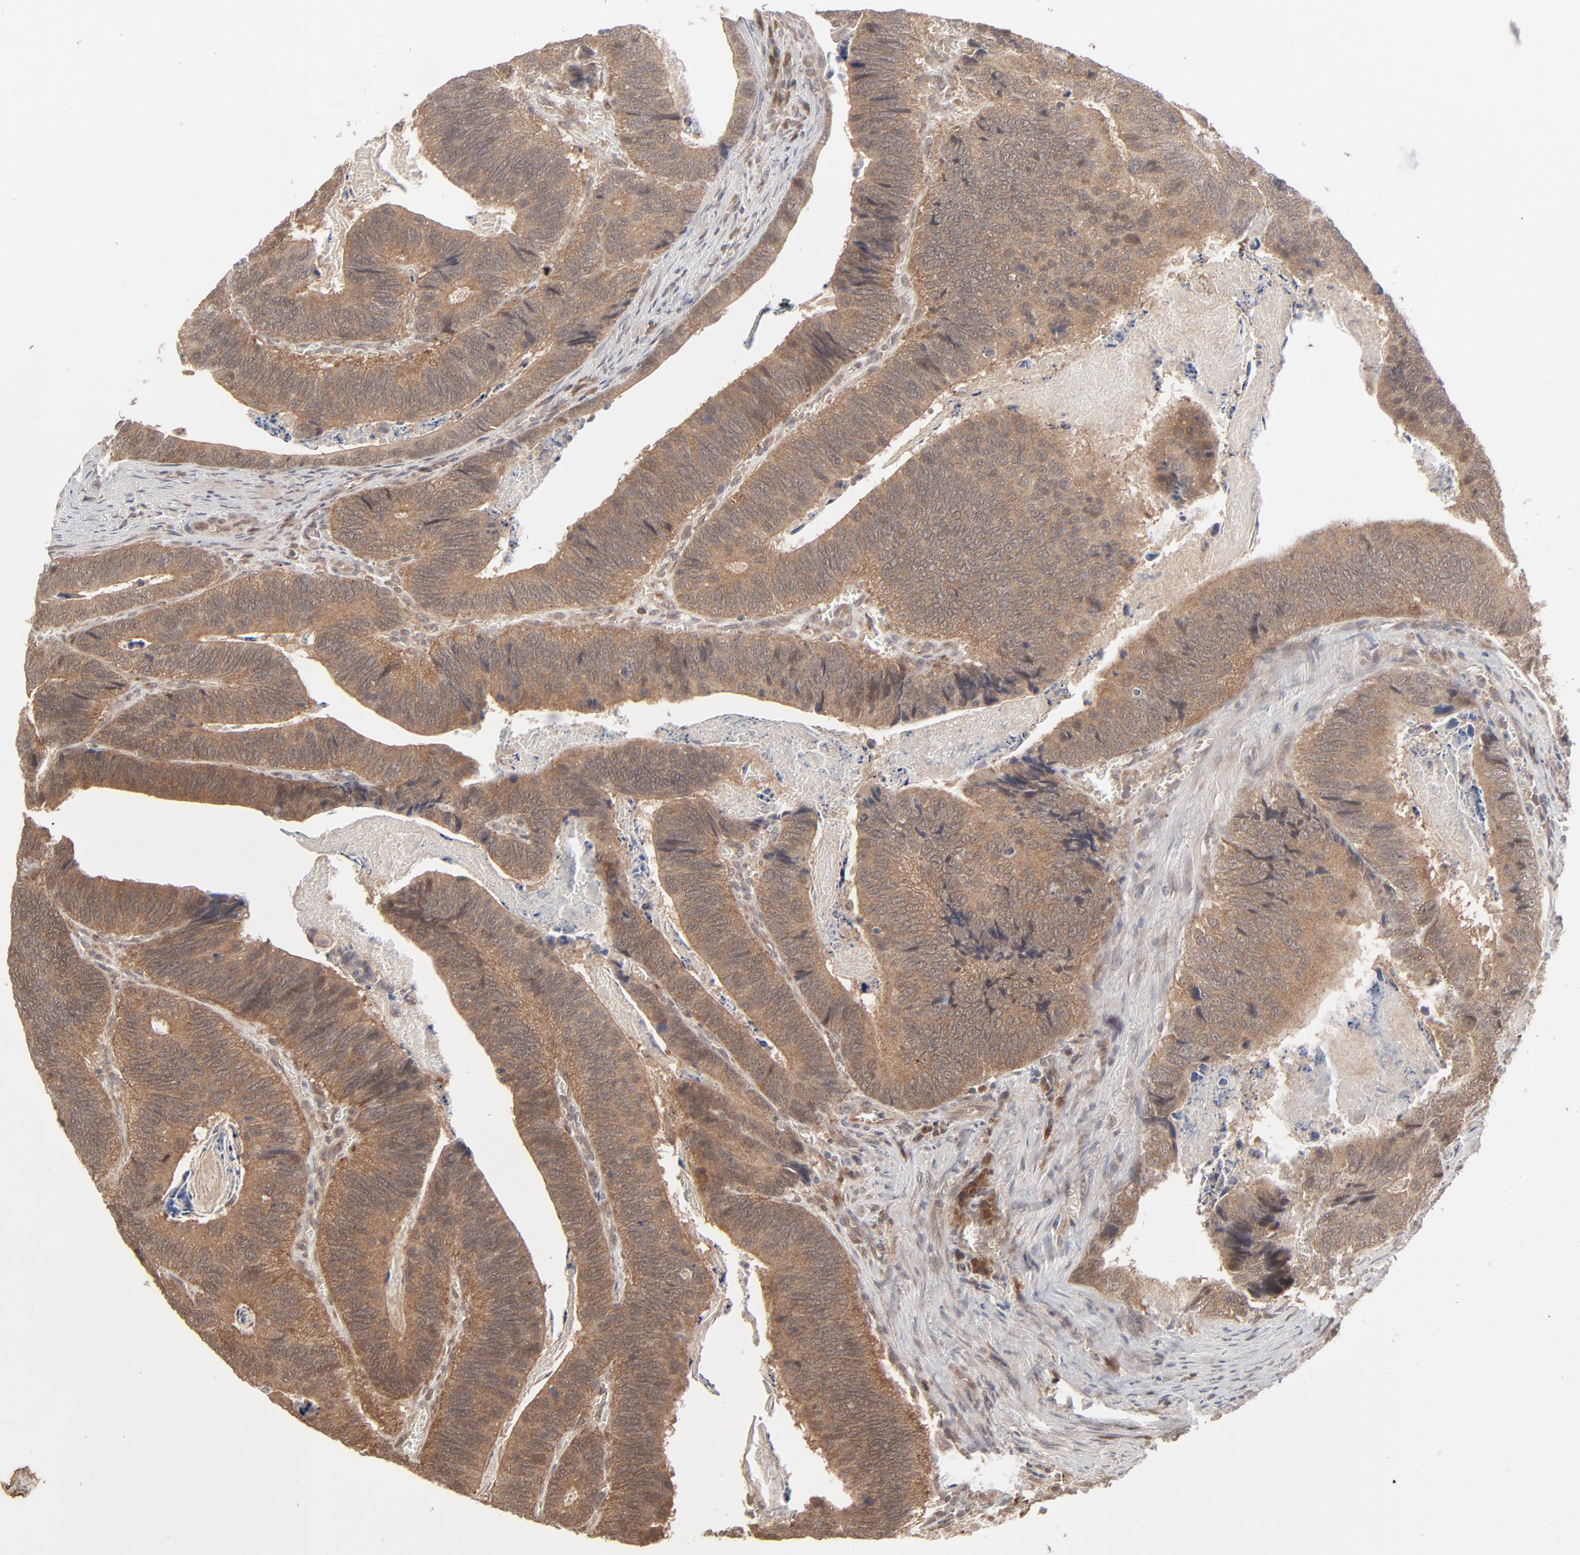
{"staining": {"intensity": "moderate", "quantity": ">75%", "location": "cytoplasmic/membranous"}, "tissue": "colorectal cancer", "cell_type": "Tumor cells", "image_type": "cancer", "snomed": [{"axis": "morphology", "description": "Adenocarcinoma, NOS"}, {"axis": "topography", "description": "Colon"}], "caption": "IHC (DAB) staining of colorectal adenocarcinoma reveals moderate cytoplasmic/membranous protein positivity in about >75% of tumor cells.", "gene": "SCFD1", "patient": {"sex": "male", "age": 72}}